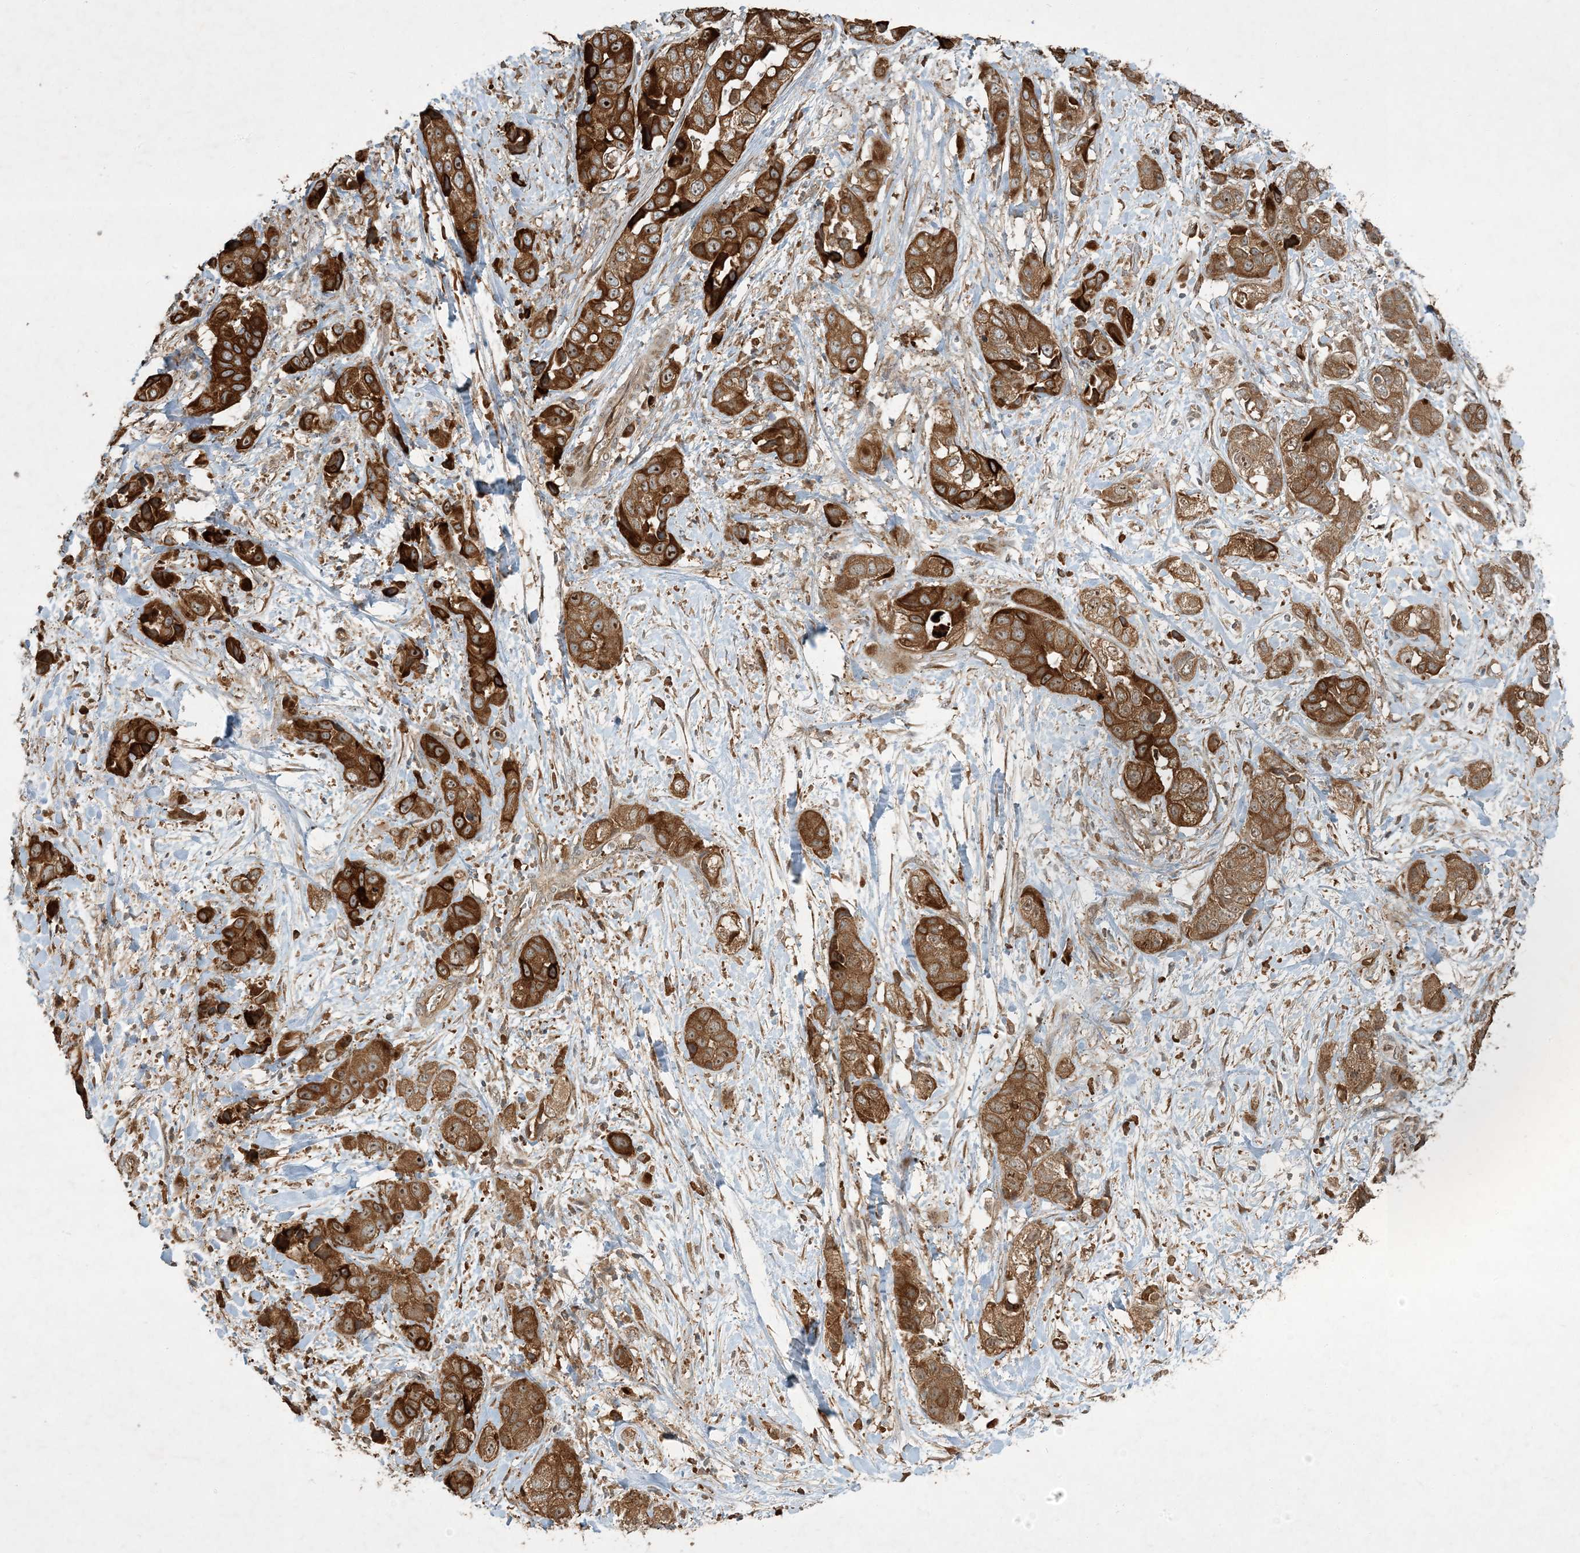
{"staining": {"intensity": "strong", "quantity": ">75%", "location": "cytoplasmic/membranous"}, "tissue": "liver cancer", "cell_type": "Tumor cells", "image_type": "cancer", "snomed": [{"axis": "morphology", "description": "Cholangiocarcinoma"}, {"axis": "topography", "description": "Liver"}], "caption": "DAB (3,3'-diaminobenzidine) immunohistochemical staining of human liver cancer displays strong cytoplasmic/membranous protein staining in about >75% of tumor cells.", "gene": "COMMD8", "patient": {"sex": "female", "age": 52}}